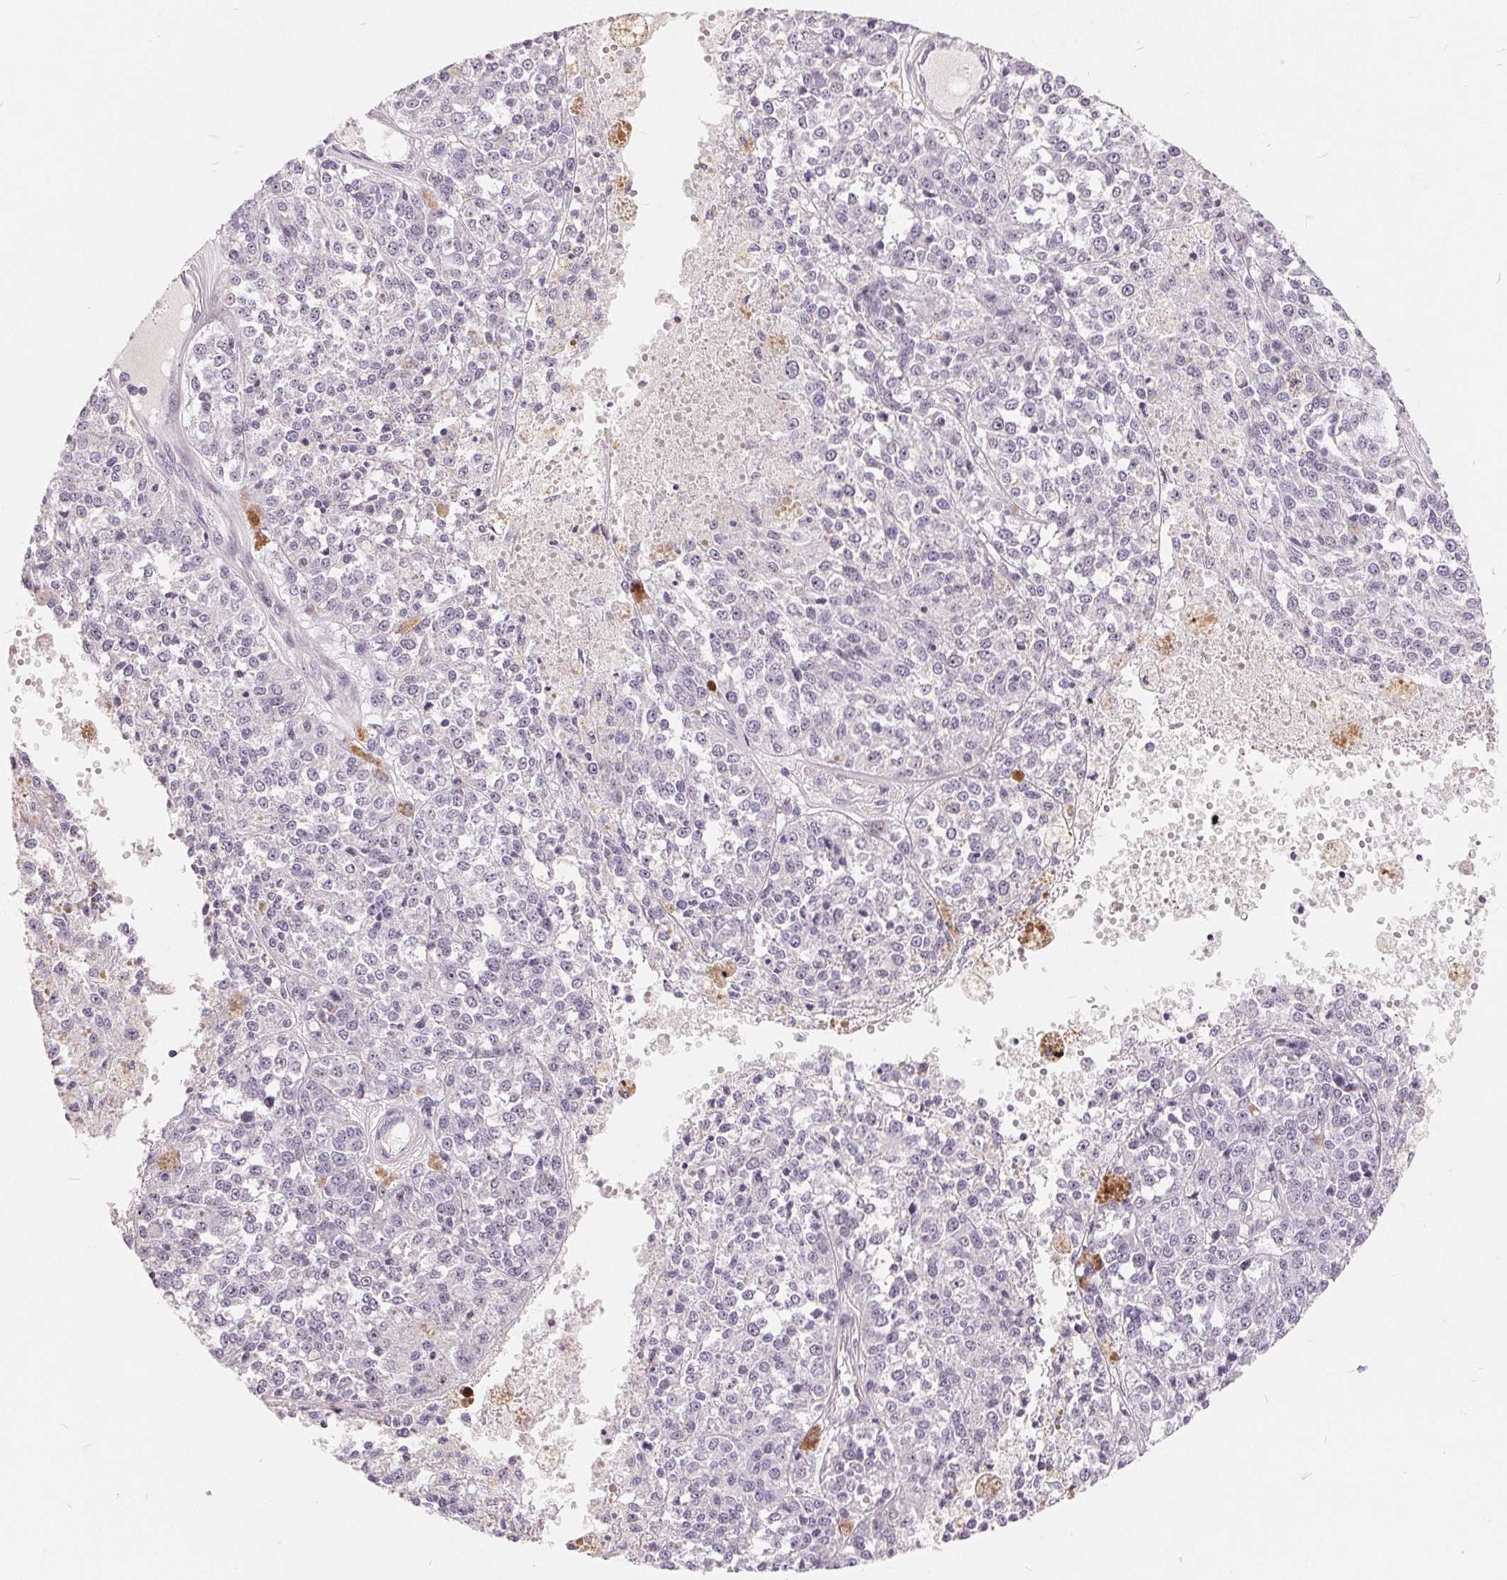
{"staining": {"intensity": "negative", "quantity": "none", "location": "none"}, "tissue": "melanoma", "cell_type": "Tumor cells", "image_type": "cancer", "snomed": [{"axis": "morphology", "description": "Malignant melanoma, Metastatic site"}, {"axis": "topography", "description": "Lymph node"}], "caption": "Immunohistochemistry micrograph of neoplastic tissue: melanoma stained with DAB exhibits no significant protein staining in tumor cells.", "gene": "NRG2", "patient": {"sex": "female", "age": 64}}